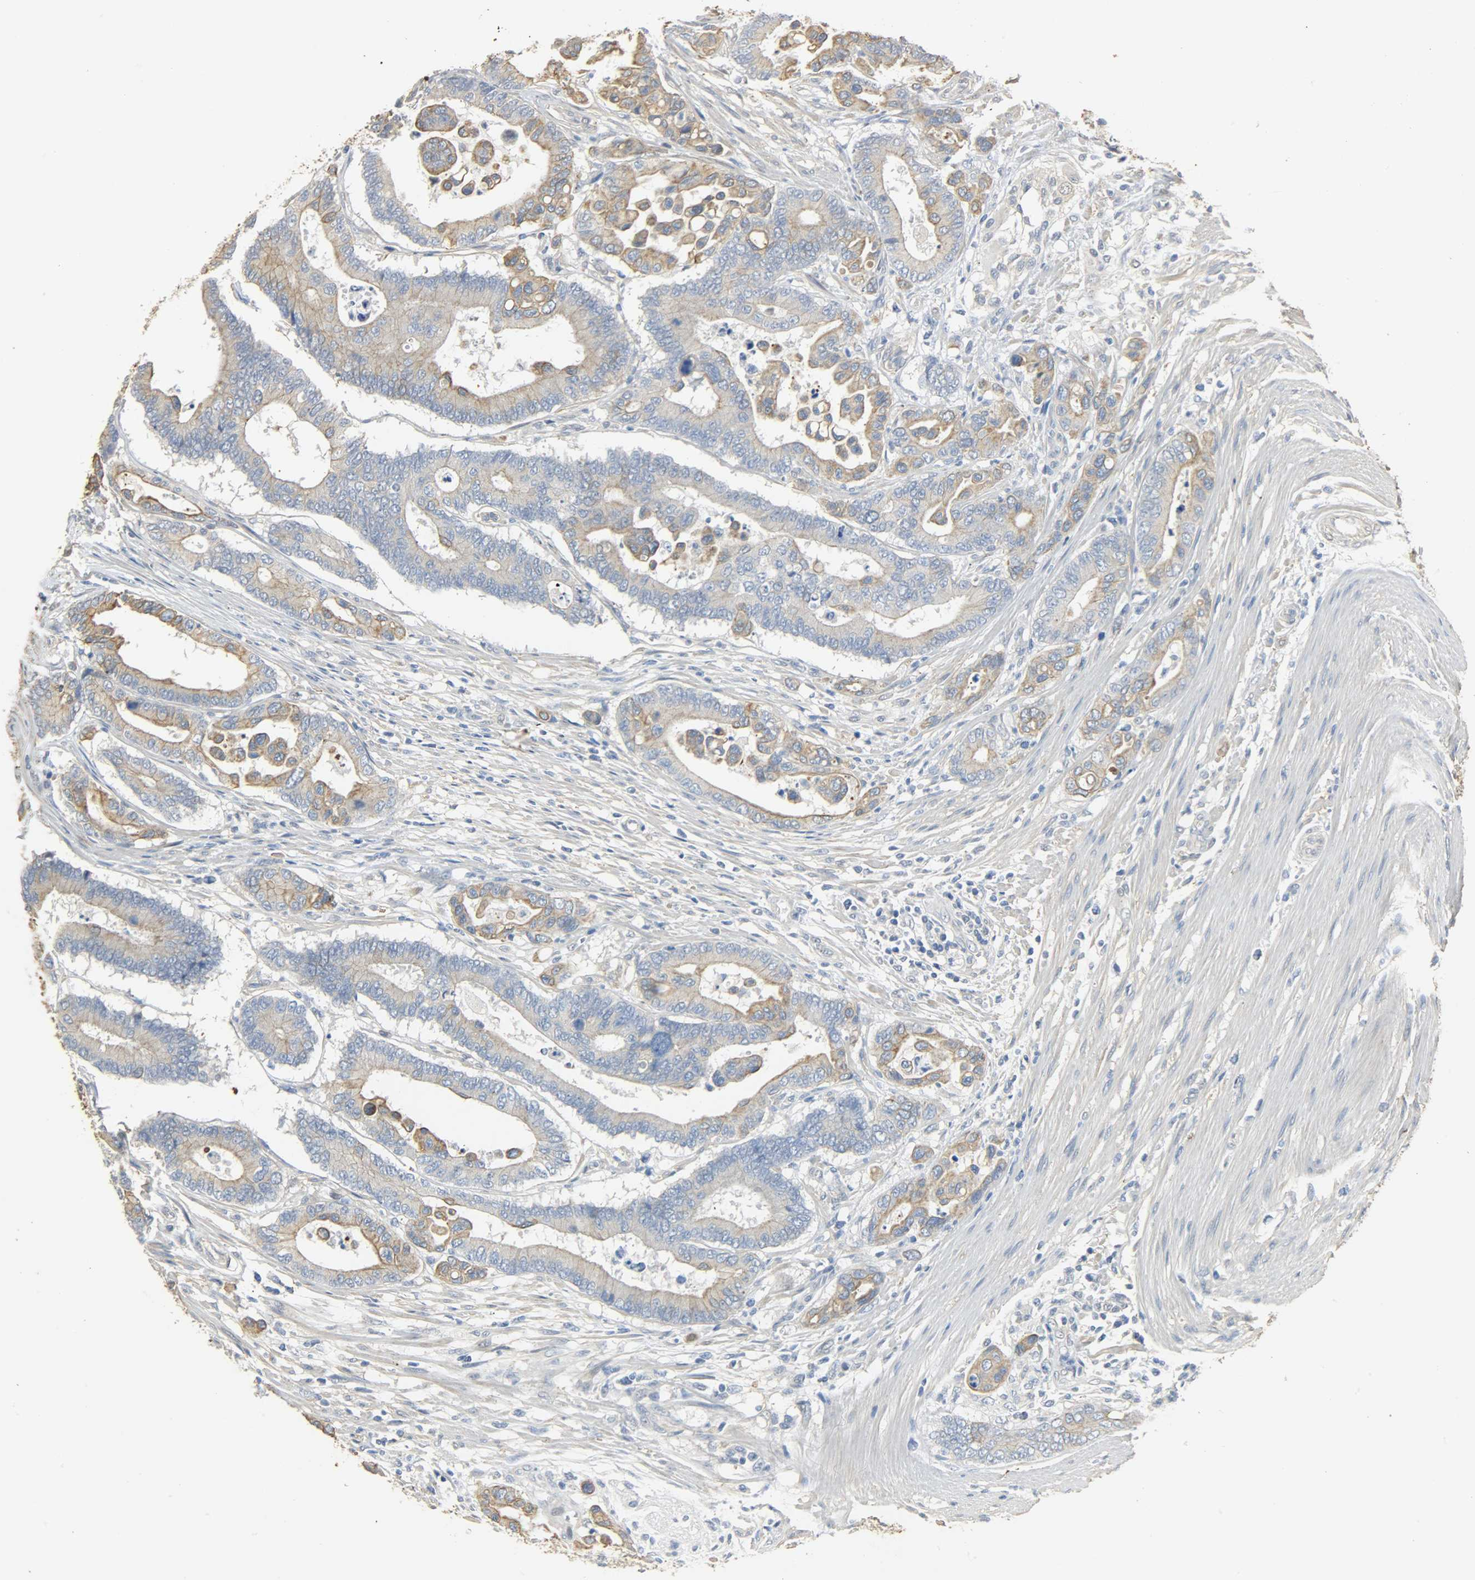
{"staining": {"intensity": "moderate", "quantity": ">75%", "location": "cytoplasmic/membranous"}, "tissue": "colorectal cancer", "cell_type": "Tumor cells", "image_type": "cancer", "snomed": [{"axis": "morphology", "description": "Normal tissue, NOS"}, {"axis": "morphology", "description": "Adenocarcinoma, NOS"}, {"axis": "topography", "description": "Colon"}], "caption": "An IHC micrograph of tumor tissue is shown. Protein staining in brown highlights moderate cytoplasmic/membranous positivity in colorectal cancer (adenocarcinoma) within tumor cells.", "gene": "USP13", "patient": {"sex": "male", "age": 82}}